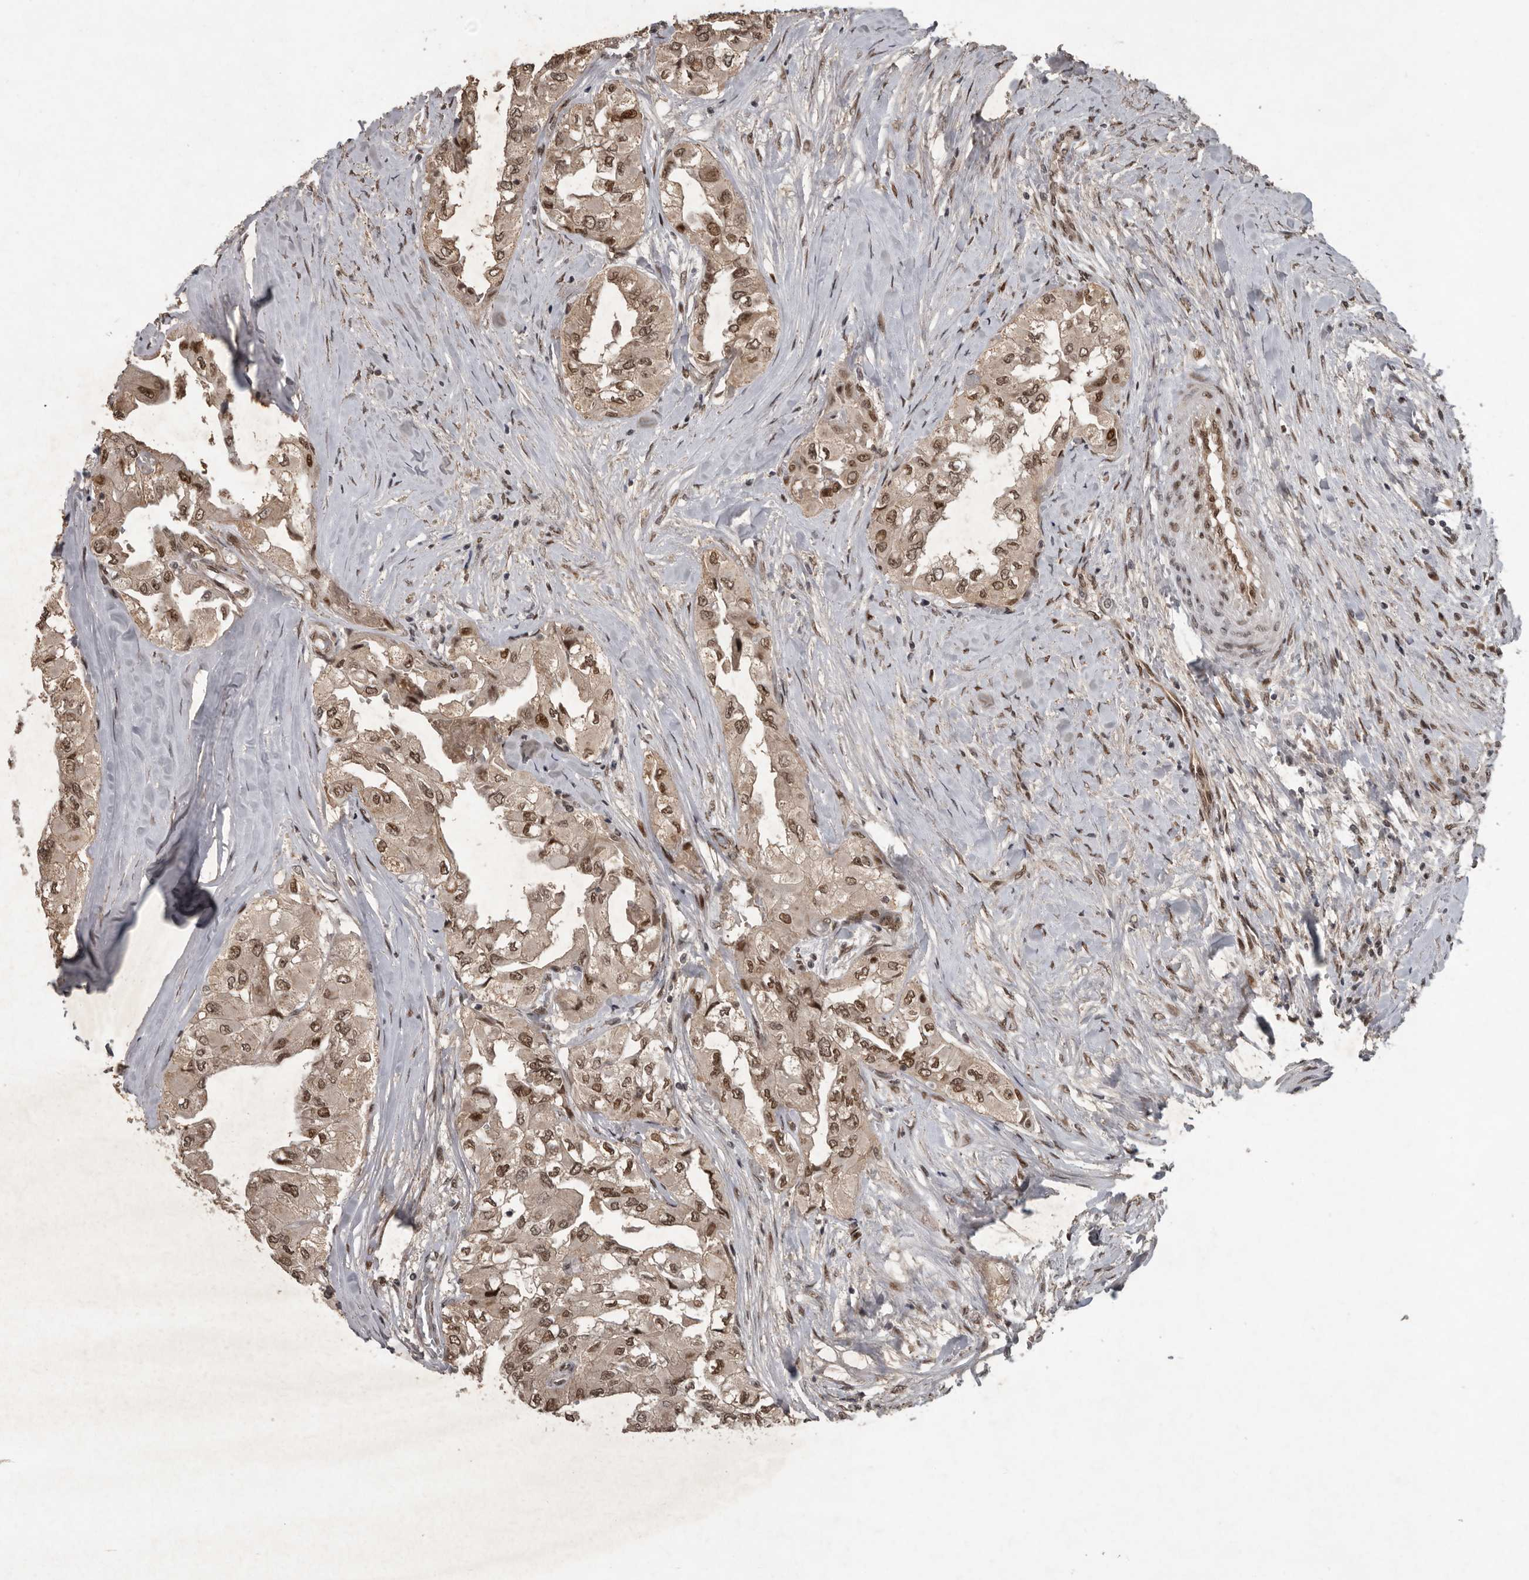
{"staining": {"intensity": "moderate", "quantity": ">75%", "location": "nuclear"}, "tissue": "thyroid cancer", "cell_type": "Tumor cells", "image_type": "cancer", "snomed": [{"axis": "morphology", "description": "Papillary adenocarcinoma, NOS"}, {"axis": "topography", "description": "Thyroid gland"}], "caption": "Moderate nuclear protein expression is seen in about >75% of tumor cells in thyroid cancer.", "gene": "CDC27", "patient": {"sex": "female", "age": 59}}